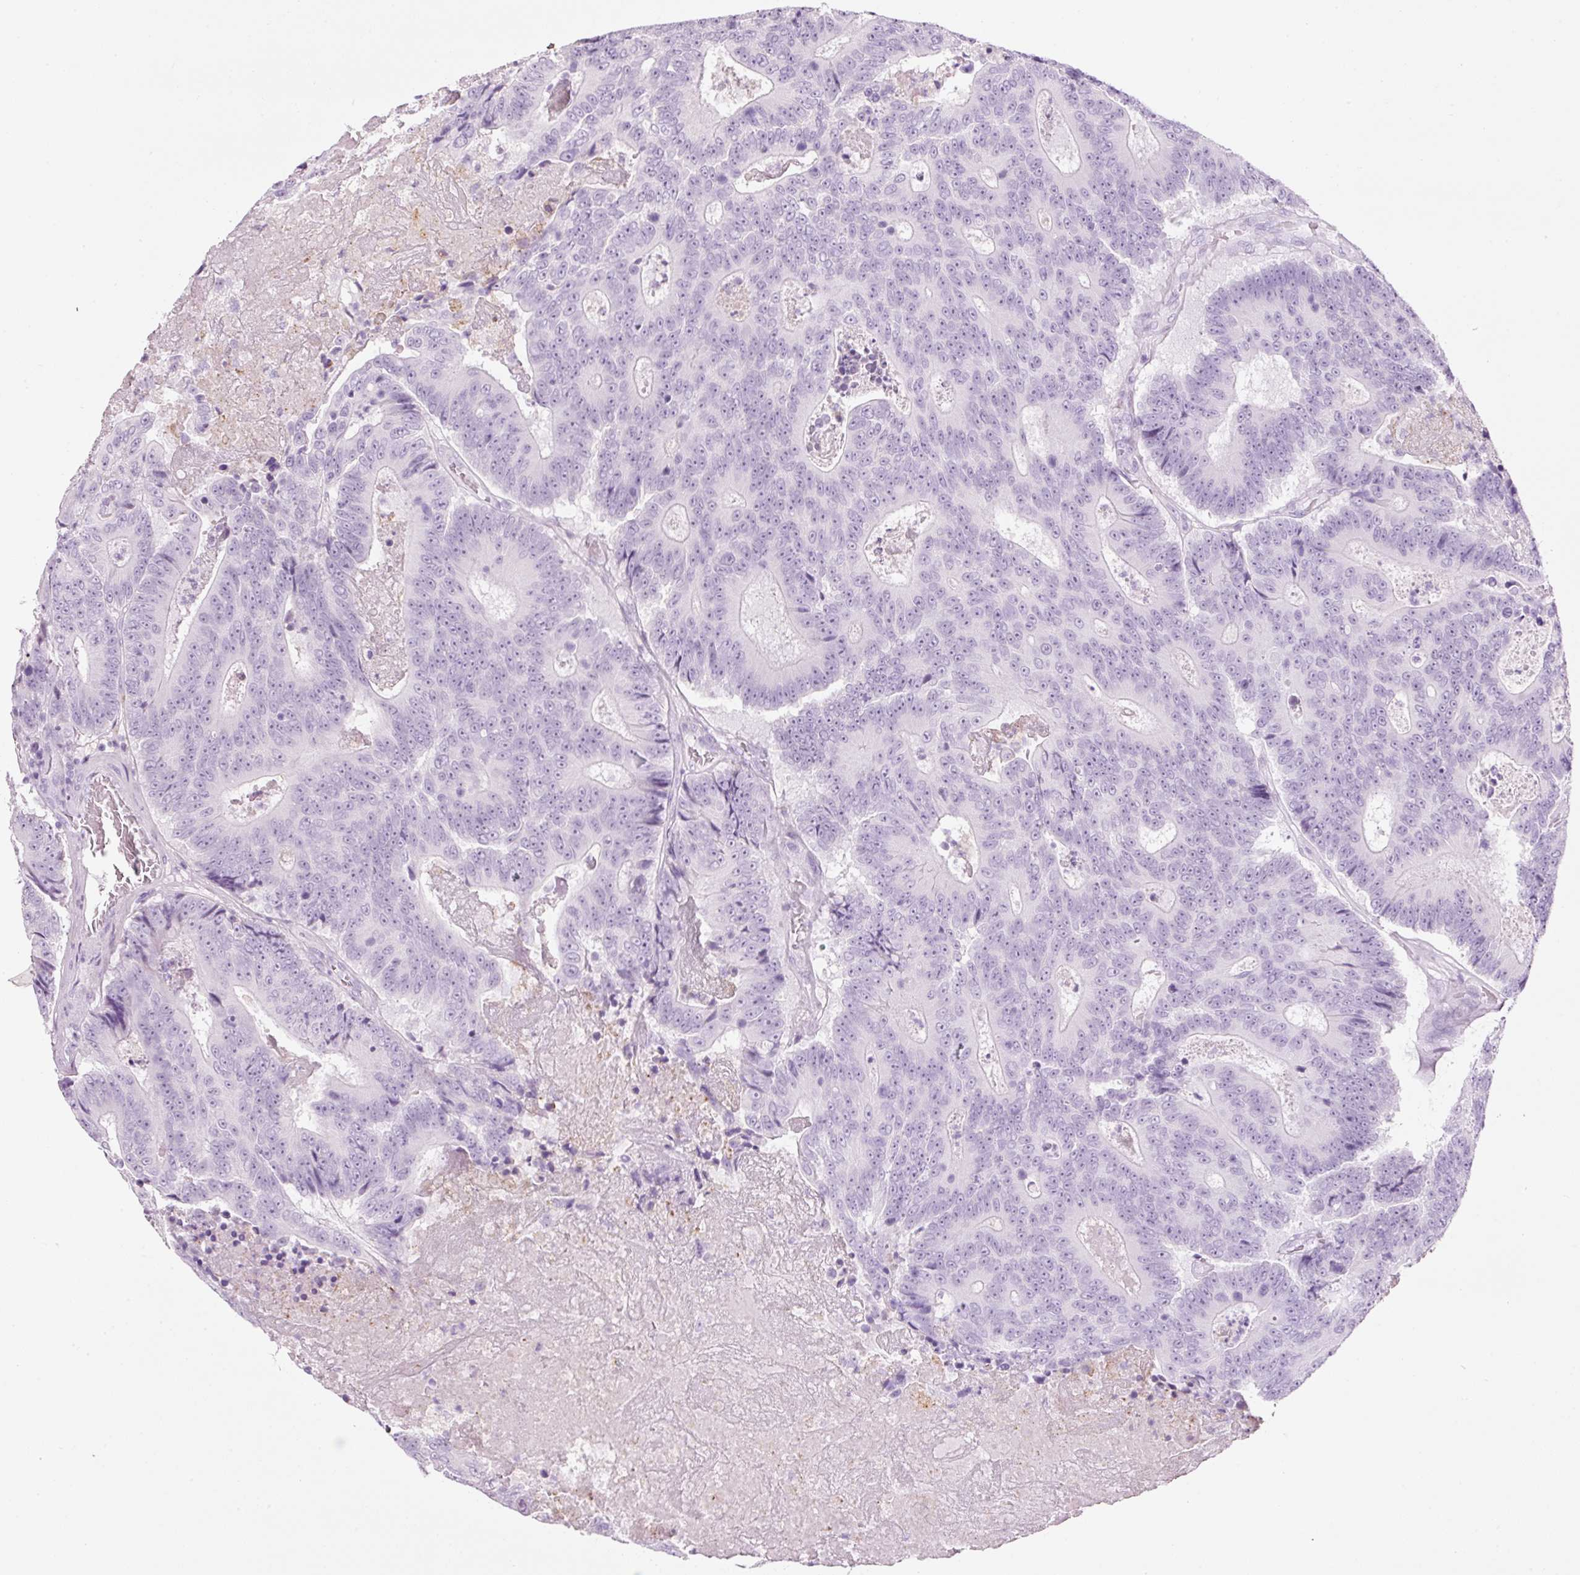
{"staining": {"intensity": "negative", "quantity": "none", "location": "none"}, "tissue": "colorectal cancer", "cell_type": "Tumor cells", "image_type": "cancer", "snomed": [{"axis": "morphology", "description": "Adenocarcinoma, NOS"}, {"axis": "topography", "description": "Colon"}], "caption": "The IHC photomicrograph has no significant expression in tumor cells of colorectal adenocarcinoma tissue.", "gene": "MFAP4", "patient": {"sex": "male", "age": 83}}